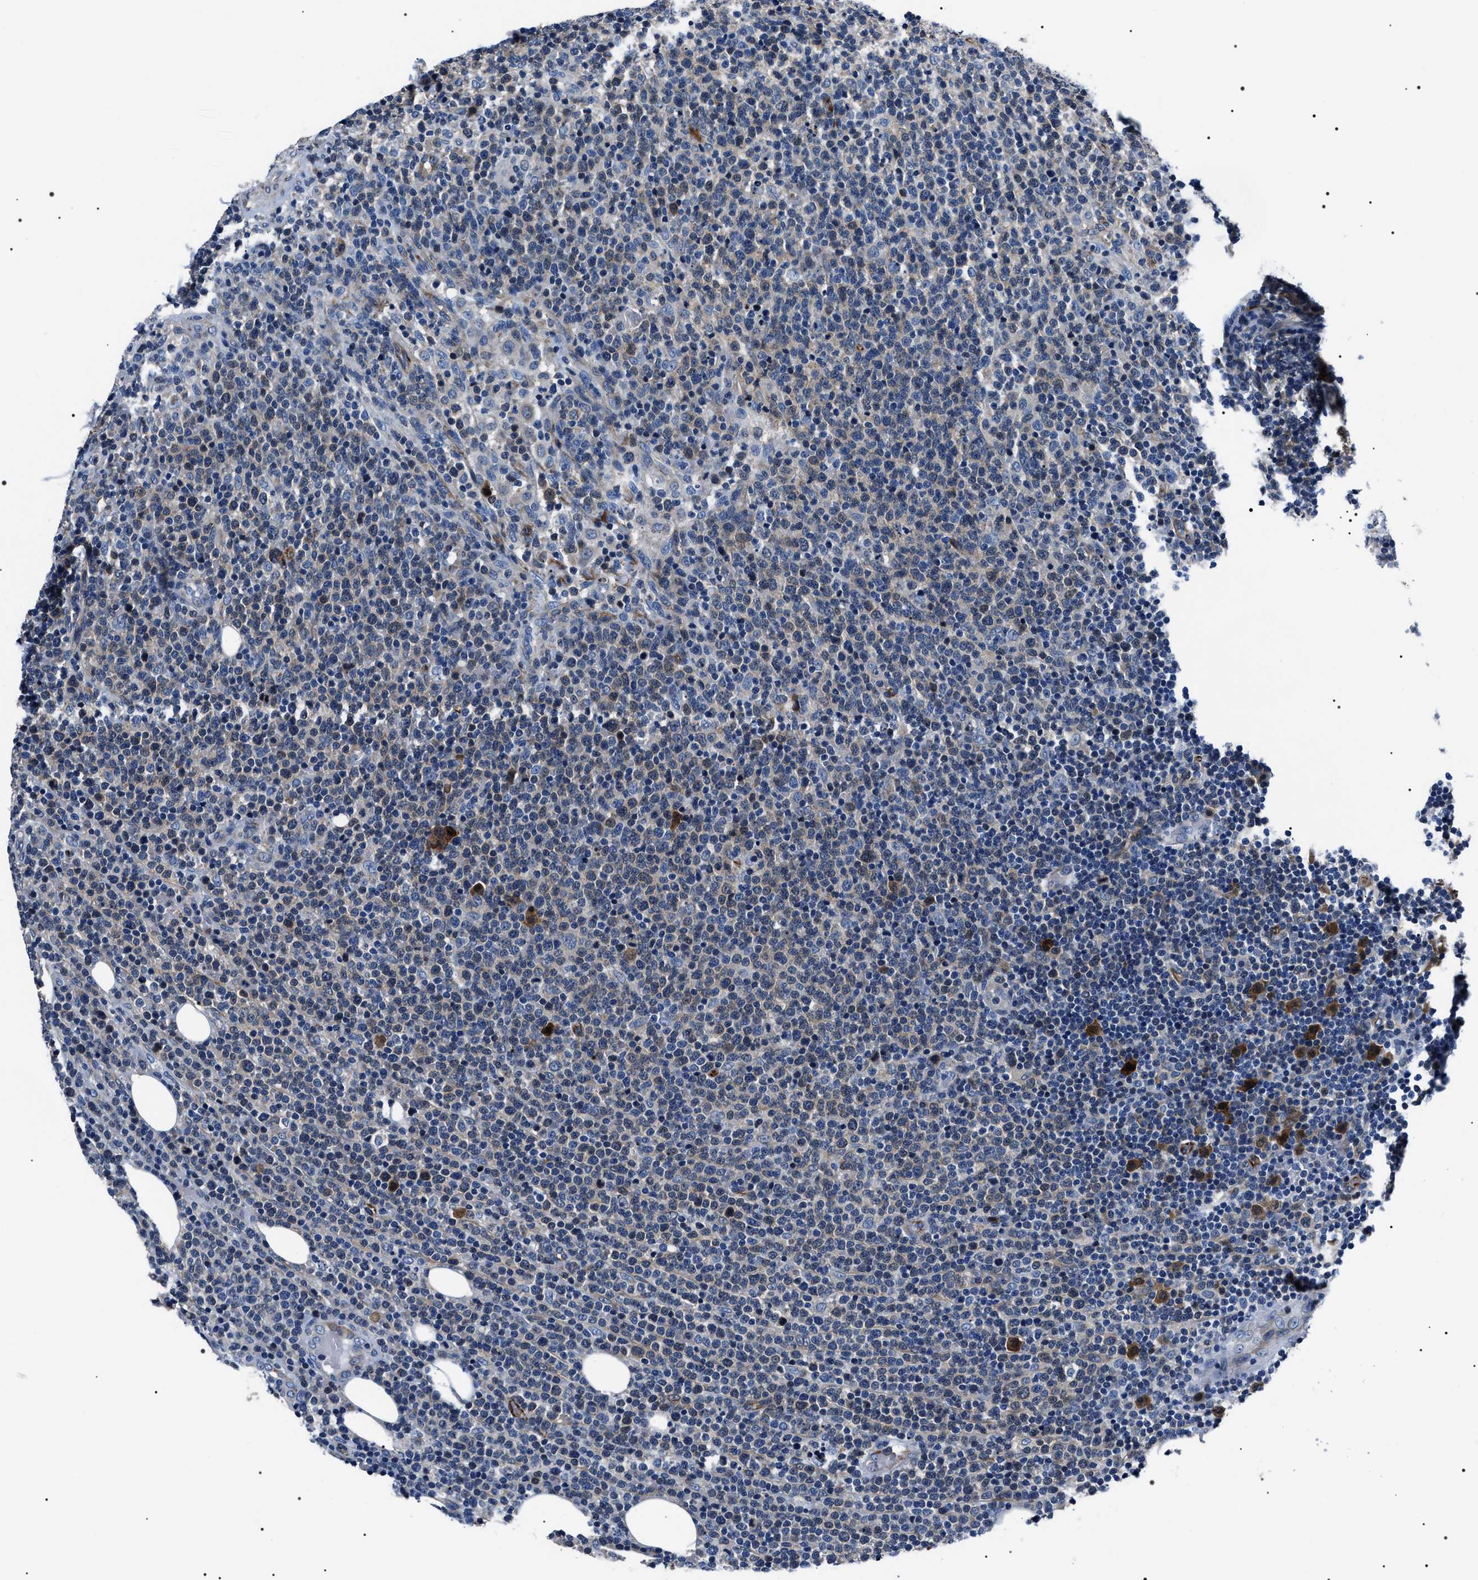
{"staining": {"intensity": "weak", "quantity": "<25%", "location": "cytoplasmic/membranous"}, "tissue": "lymphoma", "cell_type": "Tumor cells", "image_type": "cancer", "snomed": [{"axis": "morphology", "description": "Malignant lymphoma, non-Hodgkin's type, High grade"}, {"axis": "topography", "description": "Lymph node"}], "caption": "This histopathology image is of lymphoma stained with IHC to label a protein in brown with the nuclei are counter-stained blue. There is no staining in tumor cells. Nuclei are stained in blue.", "gene": "BAG2", "patient": {"sex": "male", "age": 61}}